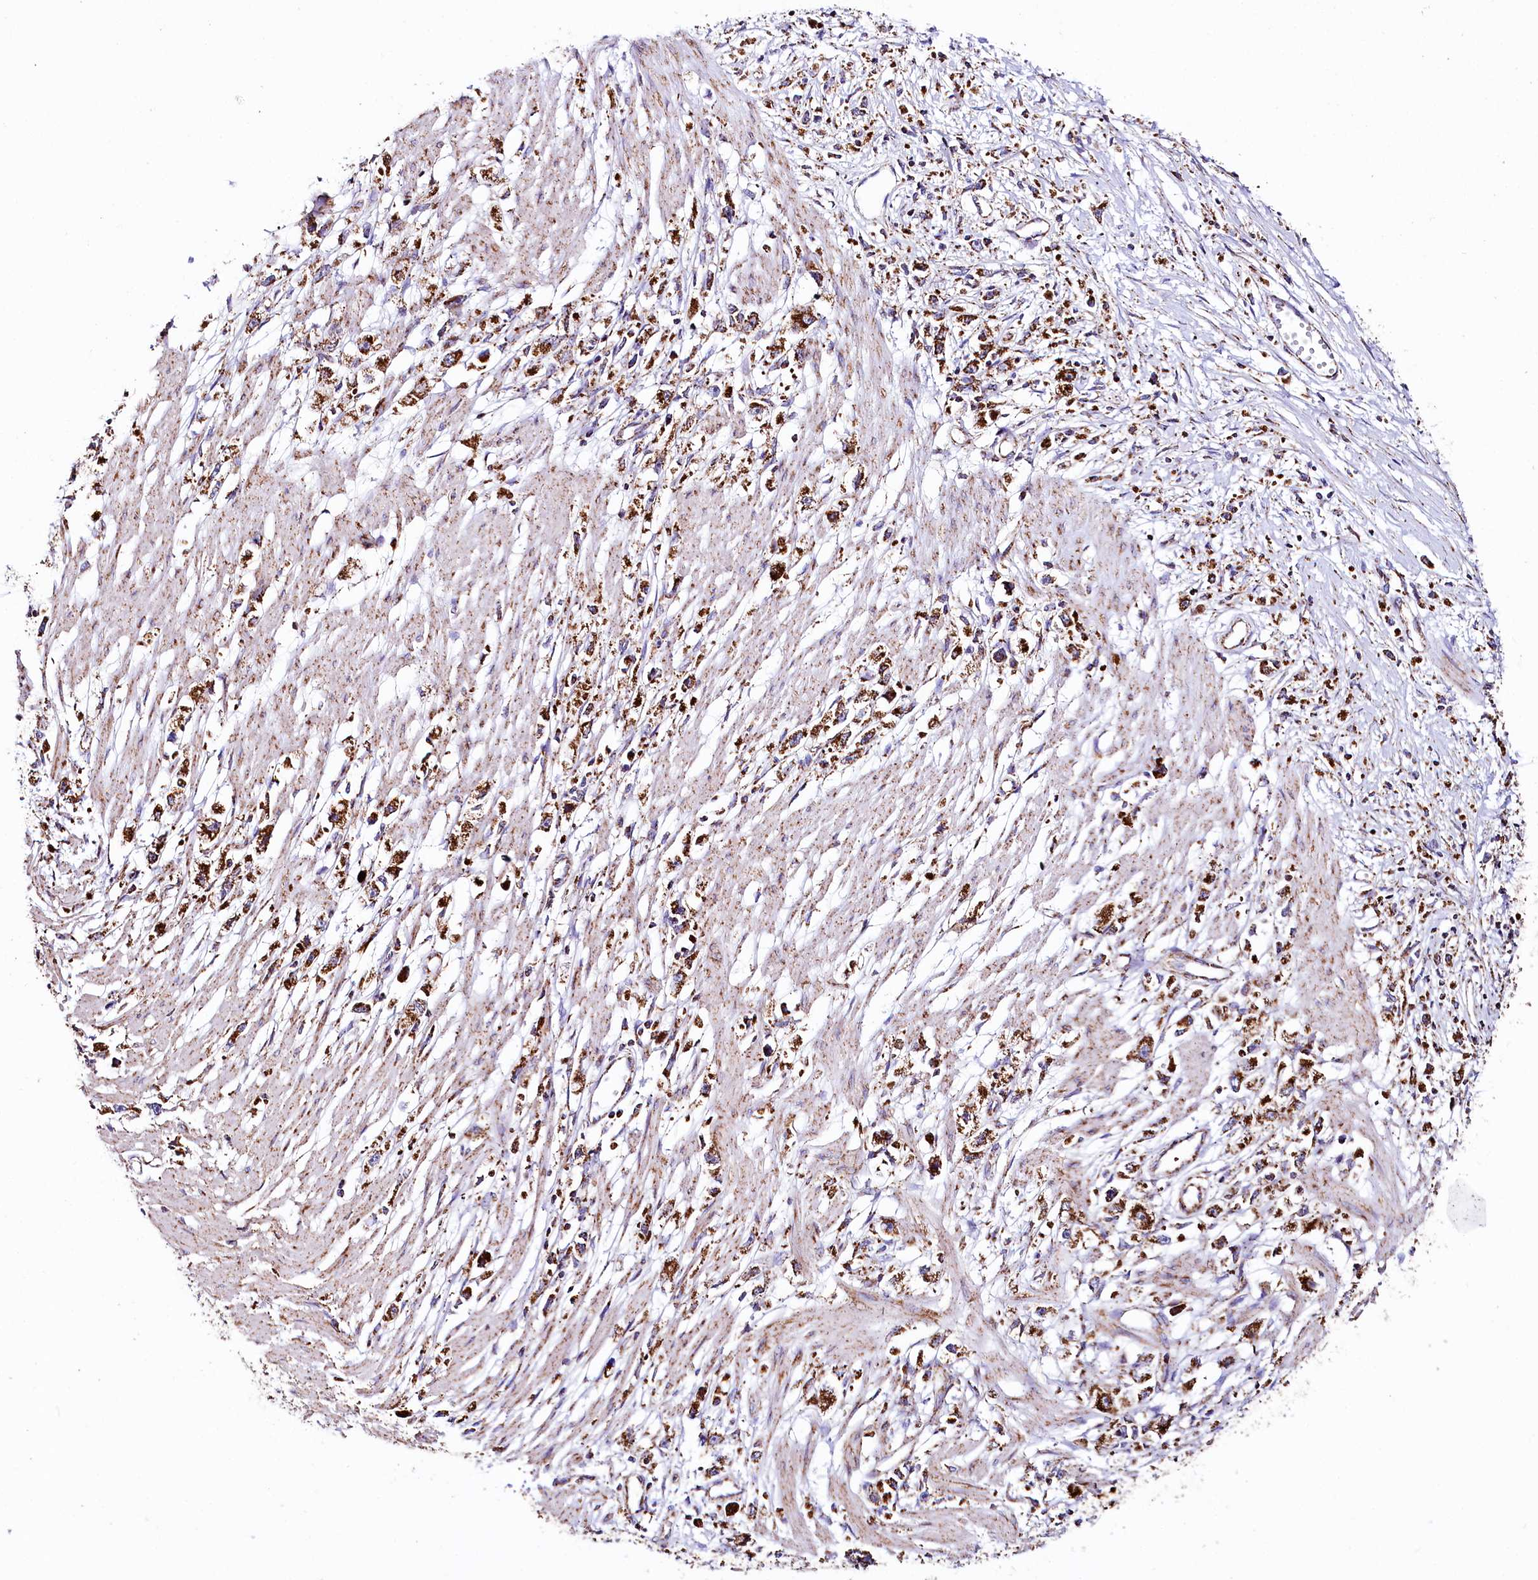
{"staining": {"intensity": "strong", "quantity": ">75%", "location": "cytoplasmic/membranous"}, "tissue": "stomach cancer", "cell_type": "Tumor cells", "image_type": "cancer", "snomed": [{"axis": "morphology", "description": "Adenocarcinoma, NOS"}, {"axis": "topography", "description": "Stomach"}], "caption": "This histopathology image shows stomach cancer (adenocarcinoma) stained with immunohistochemistry (IHC) to label a protein in brown. The cytoplasmic/membranous of tumor cells show strong positivity for the protein. Nuclei are counter-stained blue.", "gene": "APLP2", "patient": {"sex": "female", "age": 59}}